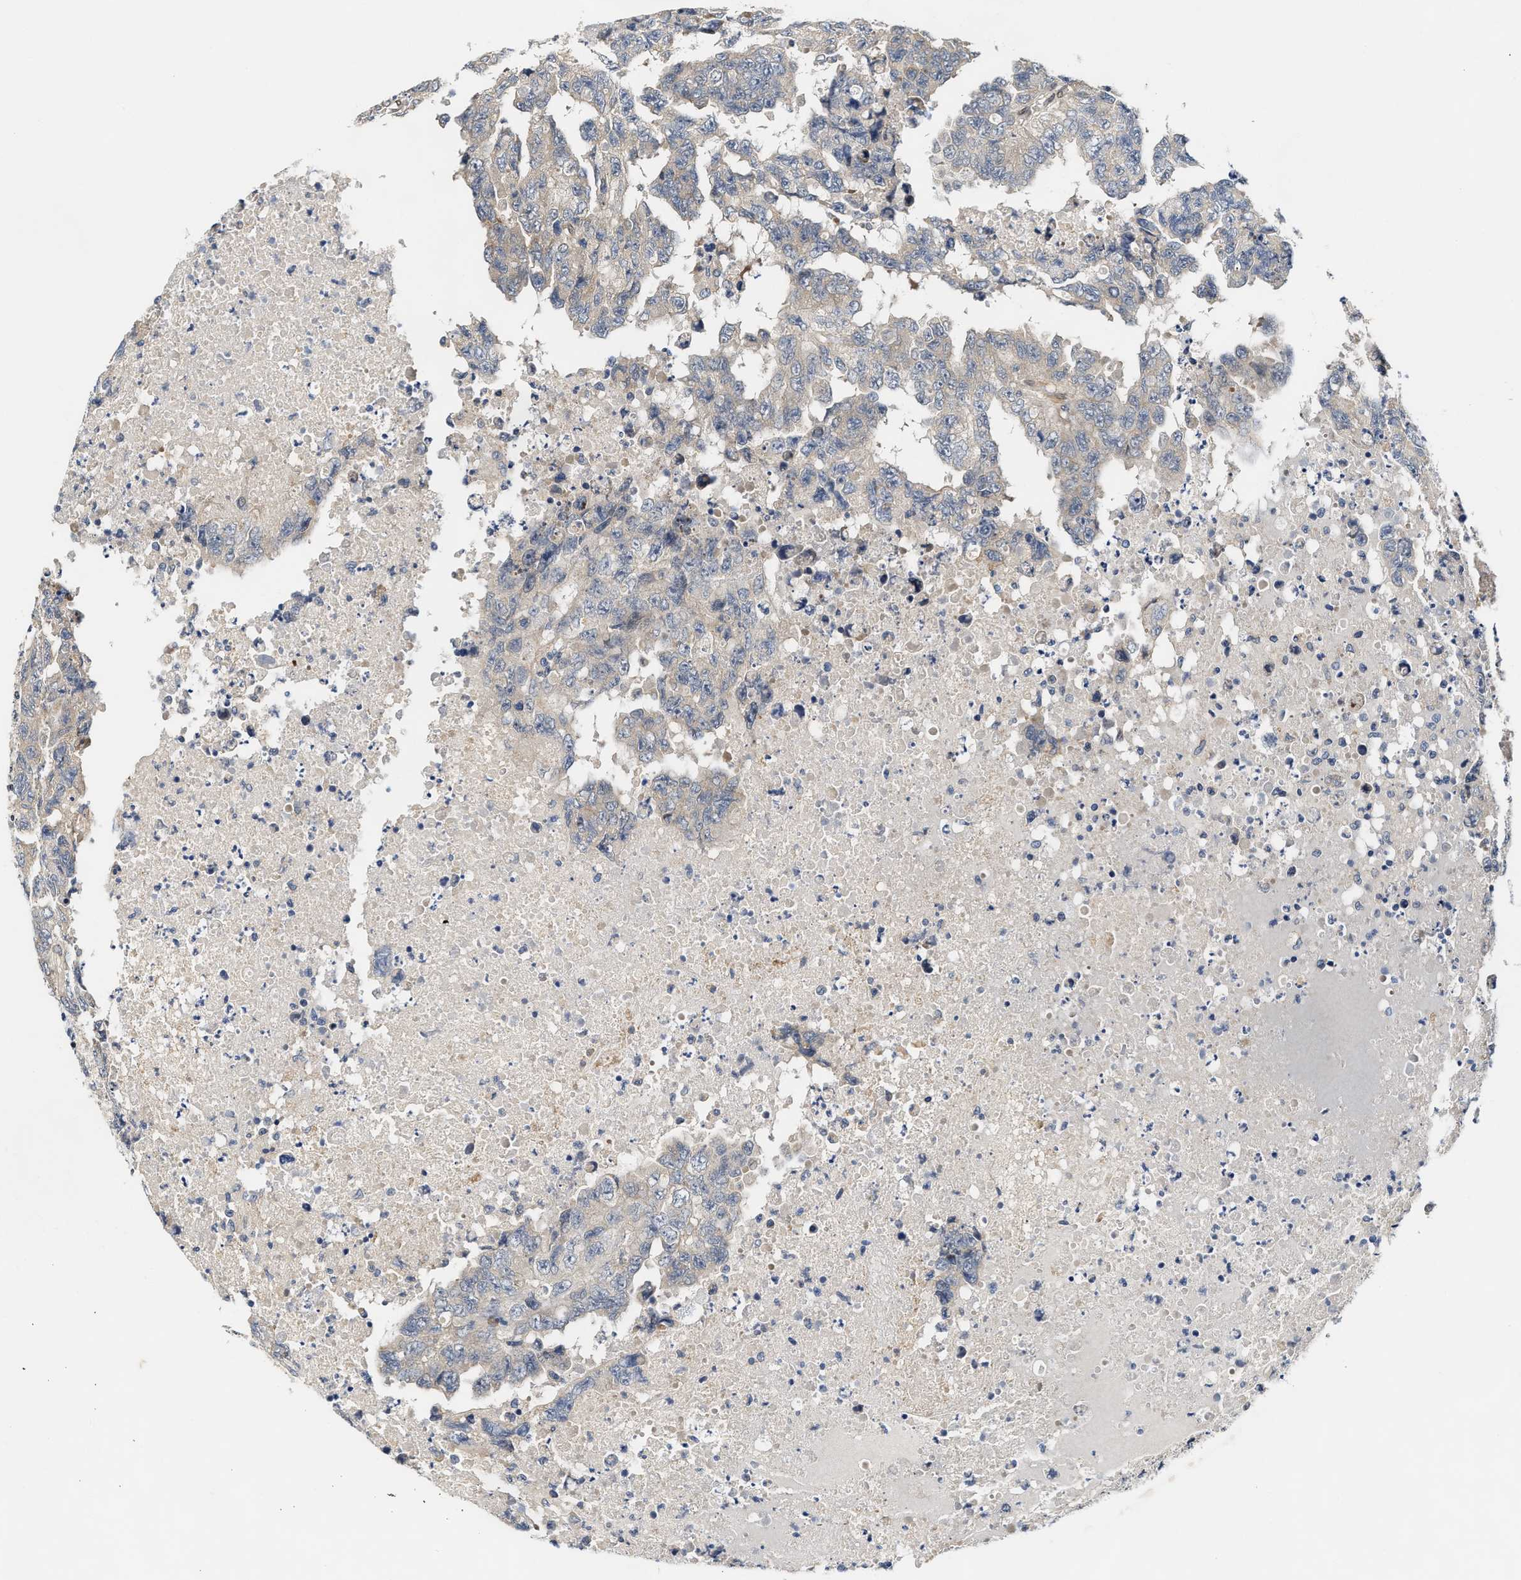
{"staining": {"intensity": "weak", "quantity": "<25%", "location": "cytoplasmic/membranous"}, "tissue": "testis cancer", "cell_type": "Tumor cells", "image_type": "cancer", "snomed": [{"axis": "morphology", "description": "Necrosis, NOS"}, {"axis": "morphology", "description": "Carcinoma, Embryonal, NOS"}, {"axis": "topography", "description": "Testis"}], "caption": "Immunohistochemistry micrograph of testis cancer (embryonal carcinoma) stained for a protein (brown), which displays no expression in tumor cells.", "gene": "TCF4", "patient": {"sex": "male", "age": 19}}